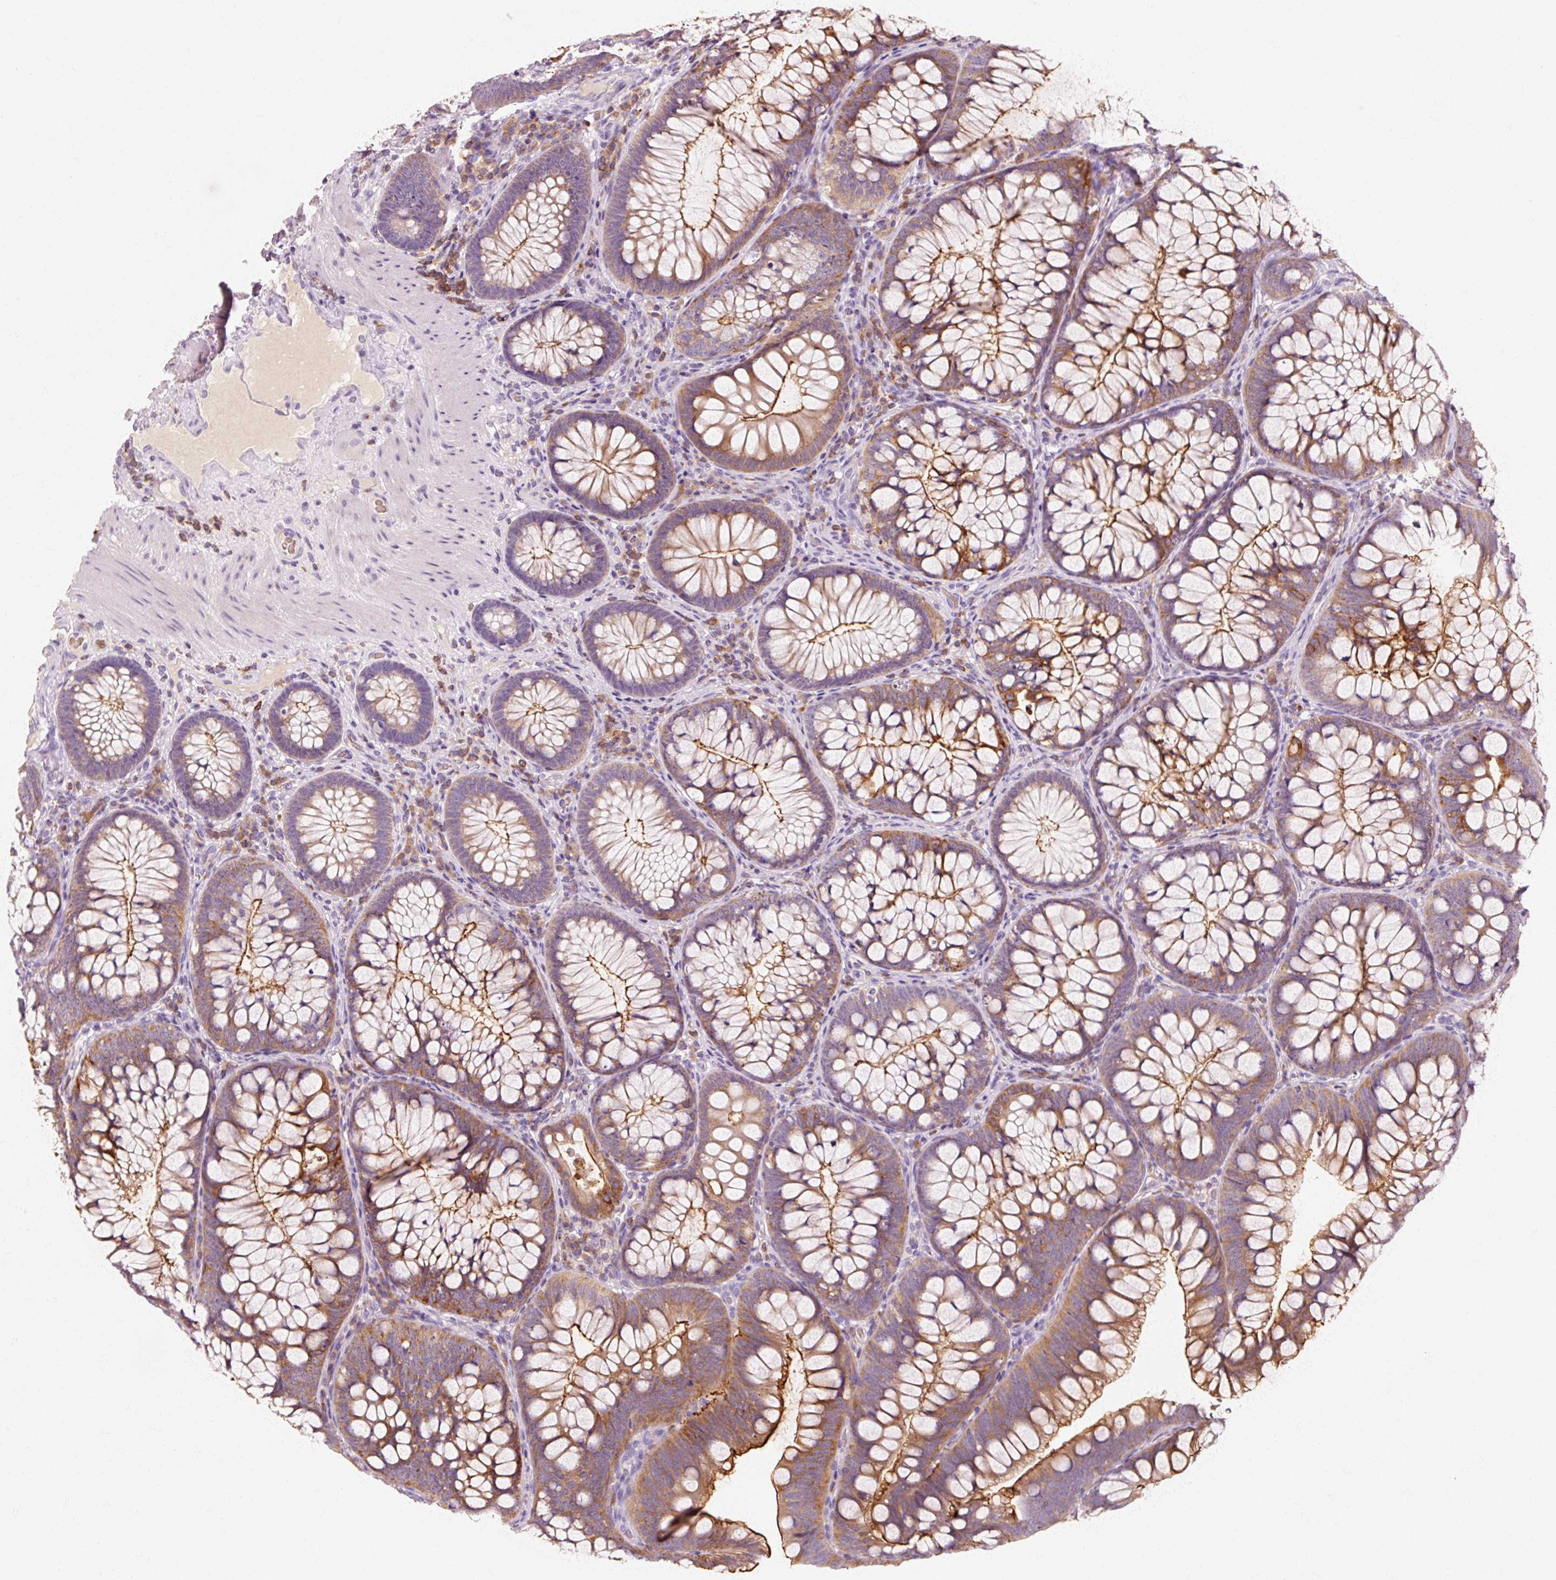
{"staining": {"intensity": "negative", "quantity": "none", "location": "none"}, "tissue": "colon", "cell_type": "Endothelial cells", "image_type": "normal", "snomed": [{"axis": "morphology", "description": "Normal tissue, NOS"}, {"axis": "morphology", "description": "Adenoma, NOS"}, {"axis": "topography", "description": "Soft tissue"}, {"axis": "topography", "description": "Colon"}], "caption": "Immunohistochemical staining of benign colon reveals no significant positivity in endothelial cells.", "gene": "OR8K1", "patient": {"sex": "male", "age": 47}}